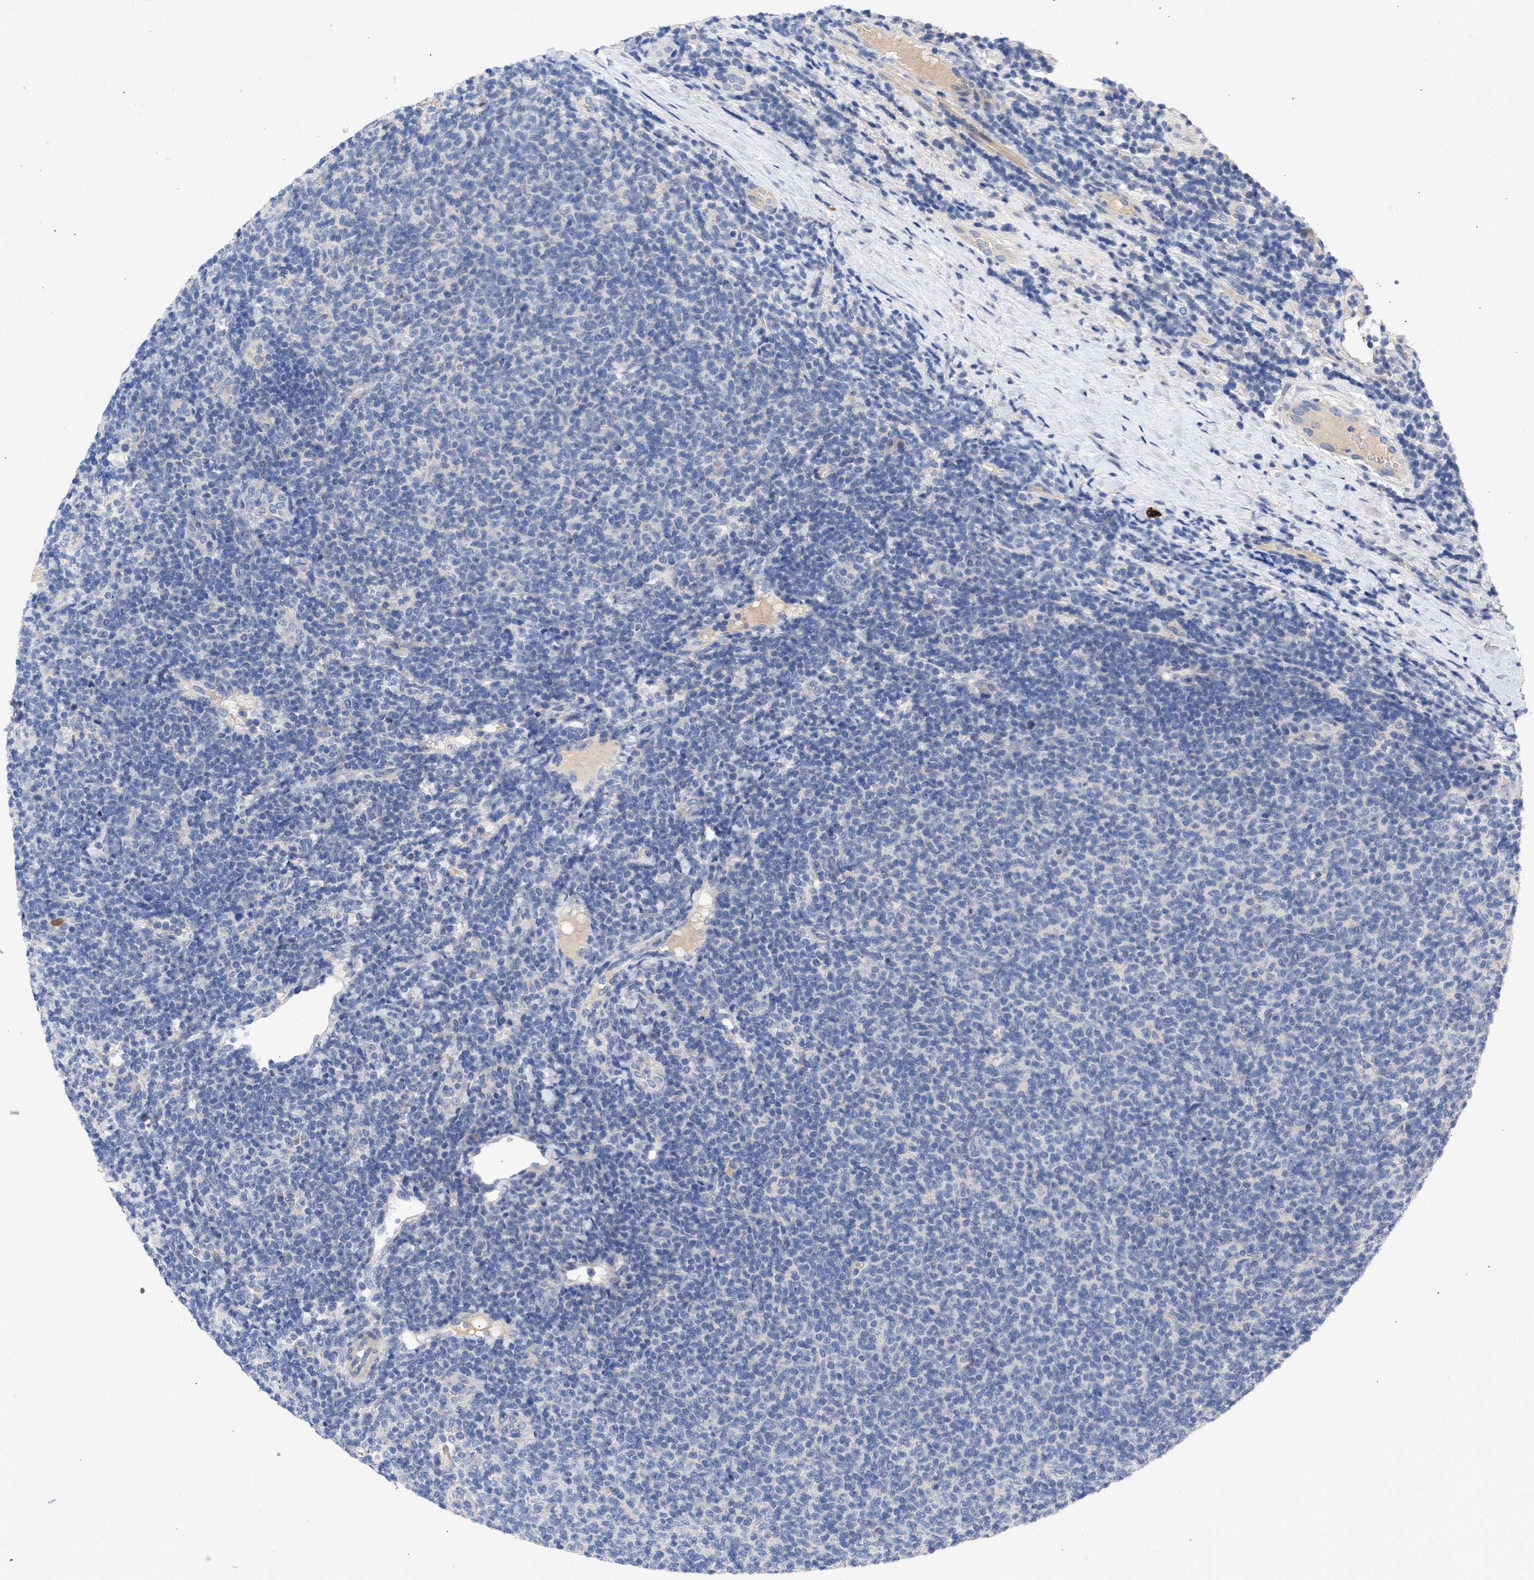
{"staining": {"intensity": "negative", "quantity": "none", "location": "none"}, "tissue": "lymphoma", "cell_type": "Tumor cells", "image_type": "cancer", "snomed": [{"axis": "morphology", "description": "Malignant lymphoma, non-Hodgkin's type, Low grade"}, {"axis": "topography", "description": "Lymph node"}], "caption": "DAB immunohistochemical staining of human lymphoma reveals no significant positivity in tumor cells.", "gene": "ARHGEF4", "patient": {"sex": "male", "age": 66}}